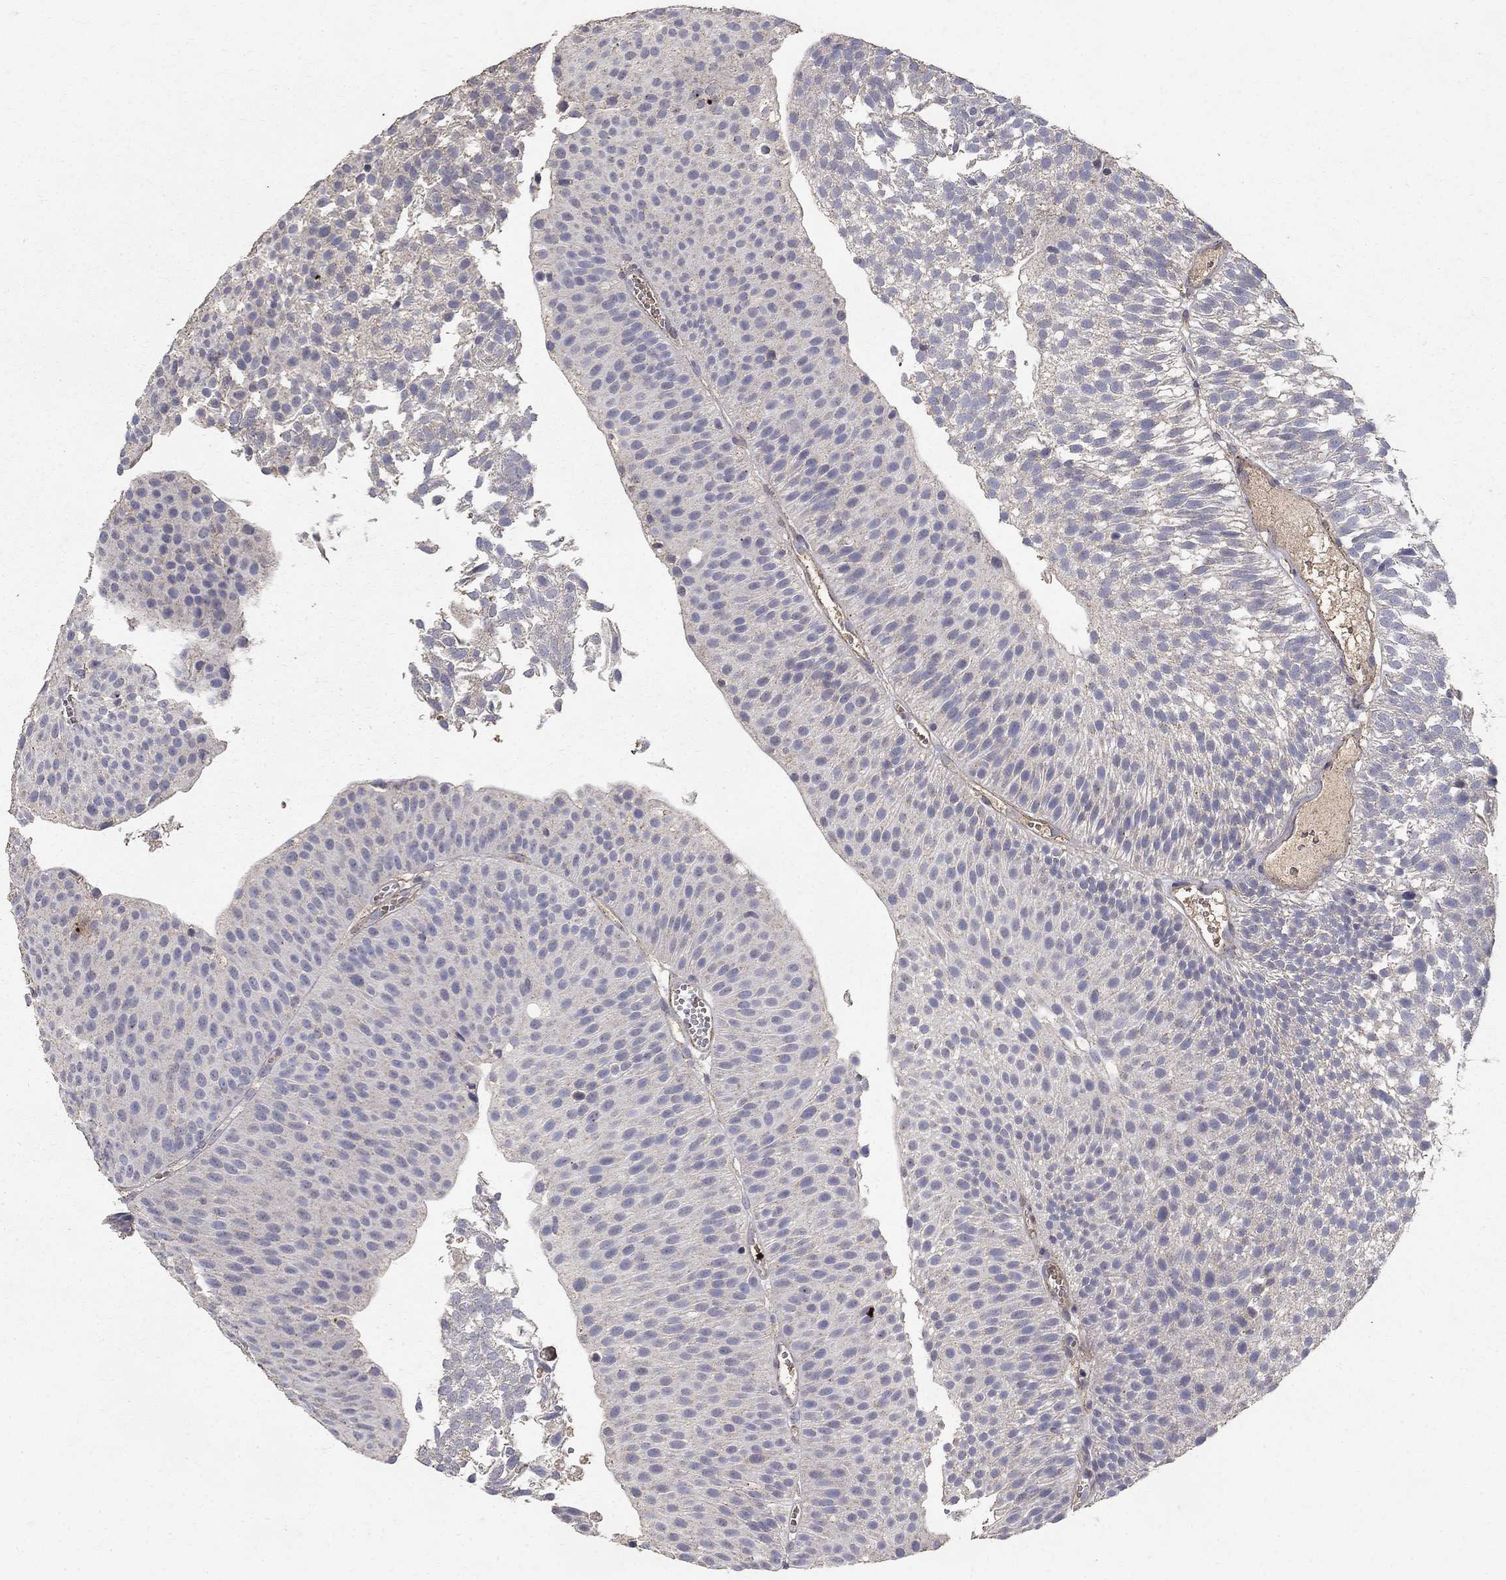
{"staining": {"intensity": "negative", "quantity": "none", "location": "none"}, "tissue": "urothelial cancer", "cell_type": "Tumor cells", "image_type": "cancer", "snomed": [{"axis": "morphology", "description": "Urothelial carcinoma, Low grade"}, {"axis": "topography", "description": "Urinary bladder"}], "caption": "This is an IHC micrograph of human urothelial cancer. There is no expression in tumor cells.", "gene": "MPP2", "patient": {"sex": "male", "age": 65}}